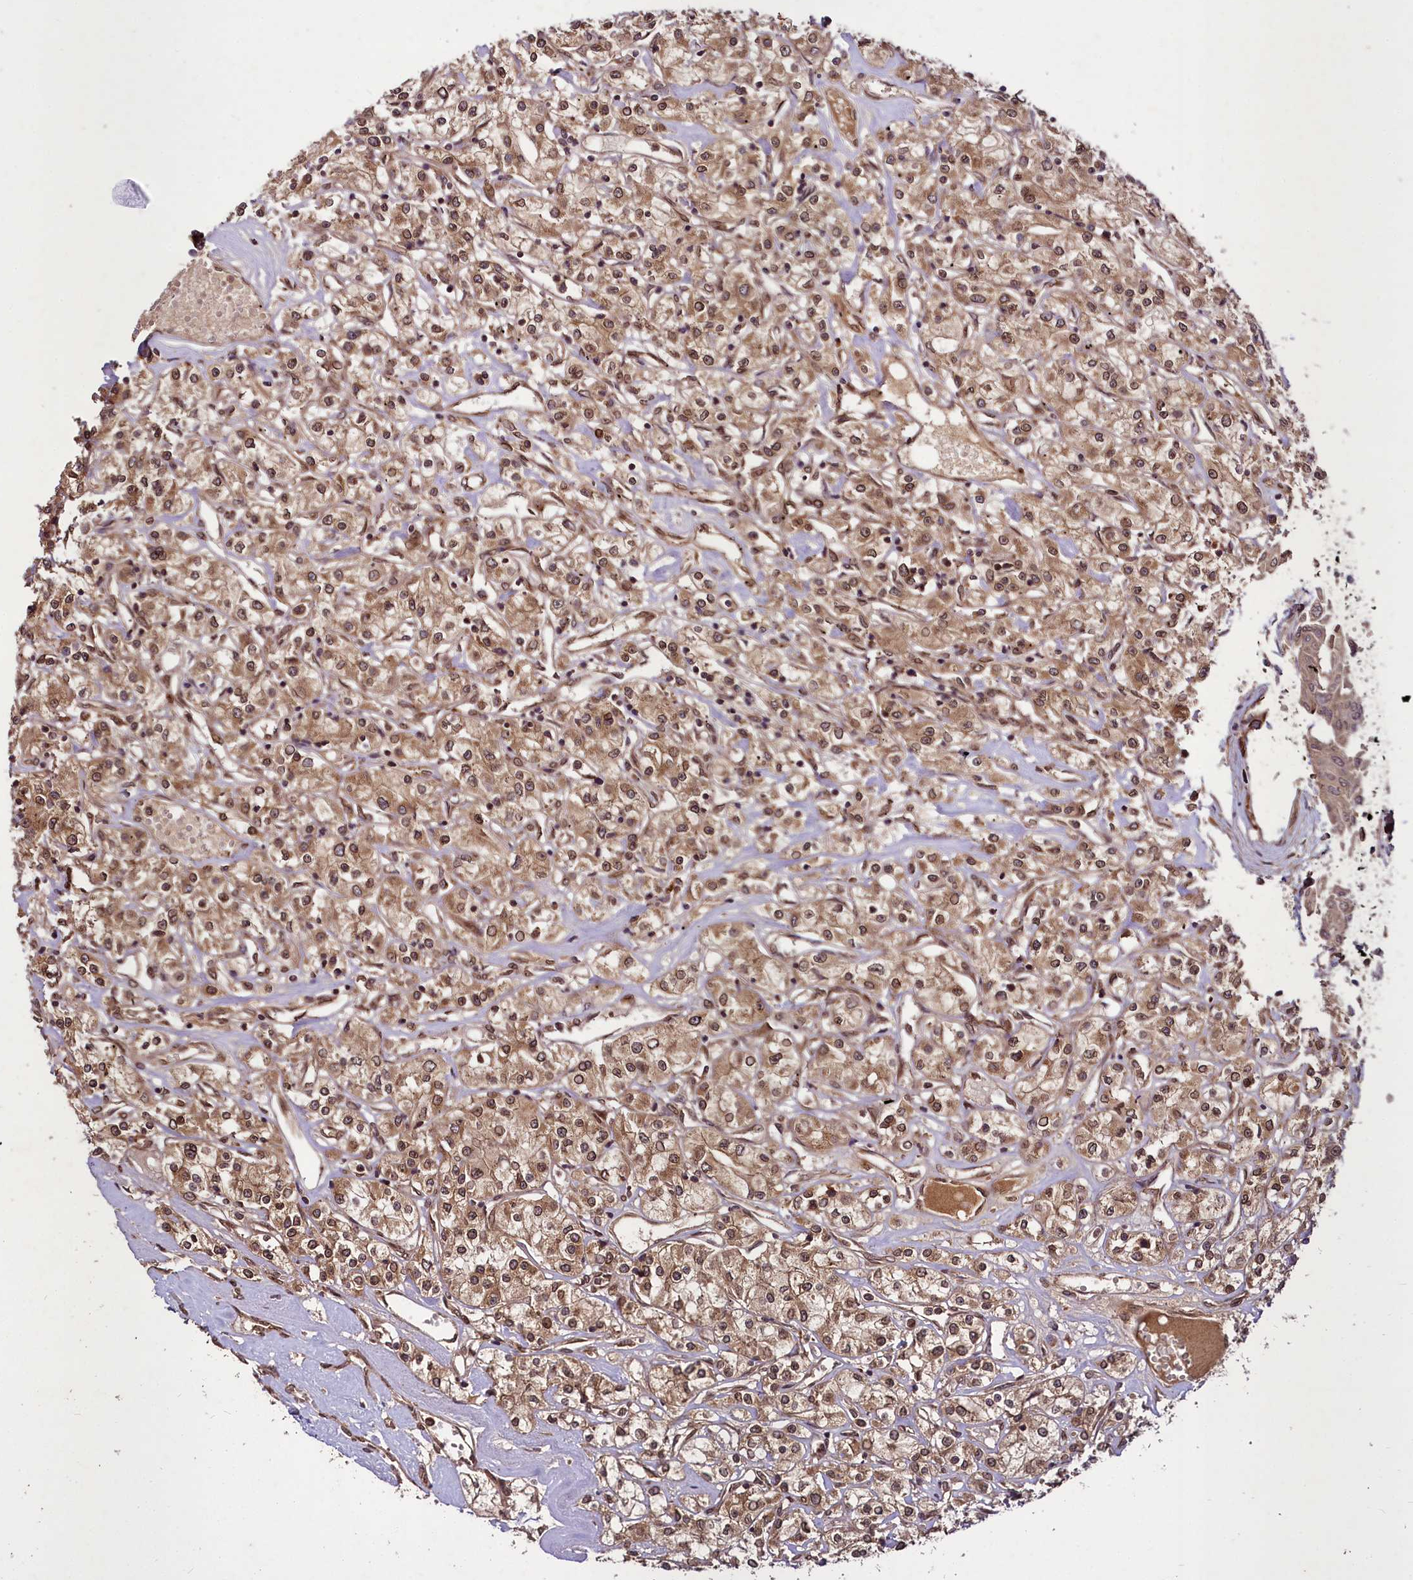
{"staining": {"intensity": "moderate", "quantity": ">75%", "location": "cytoplasmic/membranous,nuclear"}, "tissue": "renal cancer", "cell_type": "Tumor cells", "image_type": "cancer", "snomed": [{"axis": "morphology", "description": "Adenocarcinoma, NOS"}, {"axis": "topography", "description": "Kidney"}], "caption": "Brown immunohistochemical staining in human renal cancer (adenocarcinoma) demonstrates moderate cytoplasmic/membranous and nuclear positivity in about >75% of tumor cells.", "gene": "DCP1B", "patient": {"sex": "female", "age": 59}}